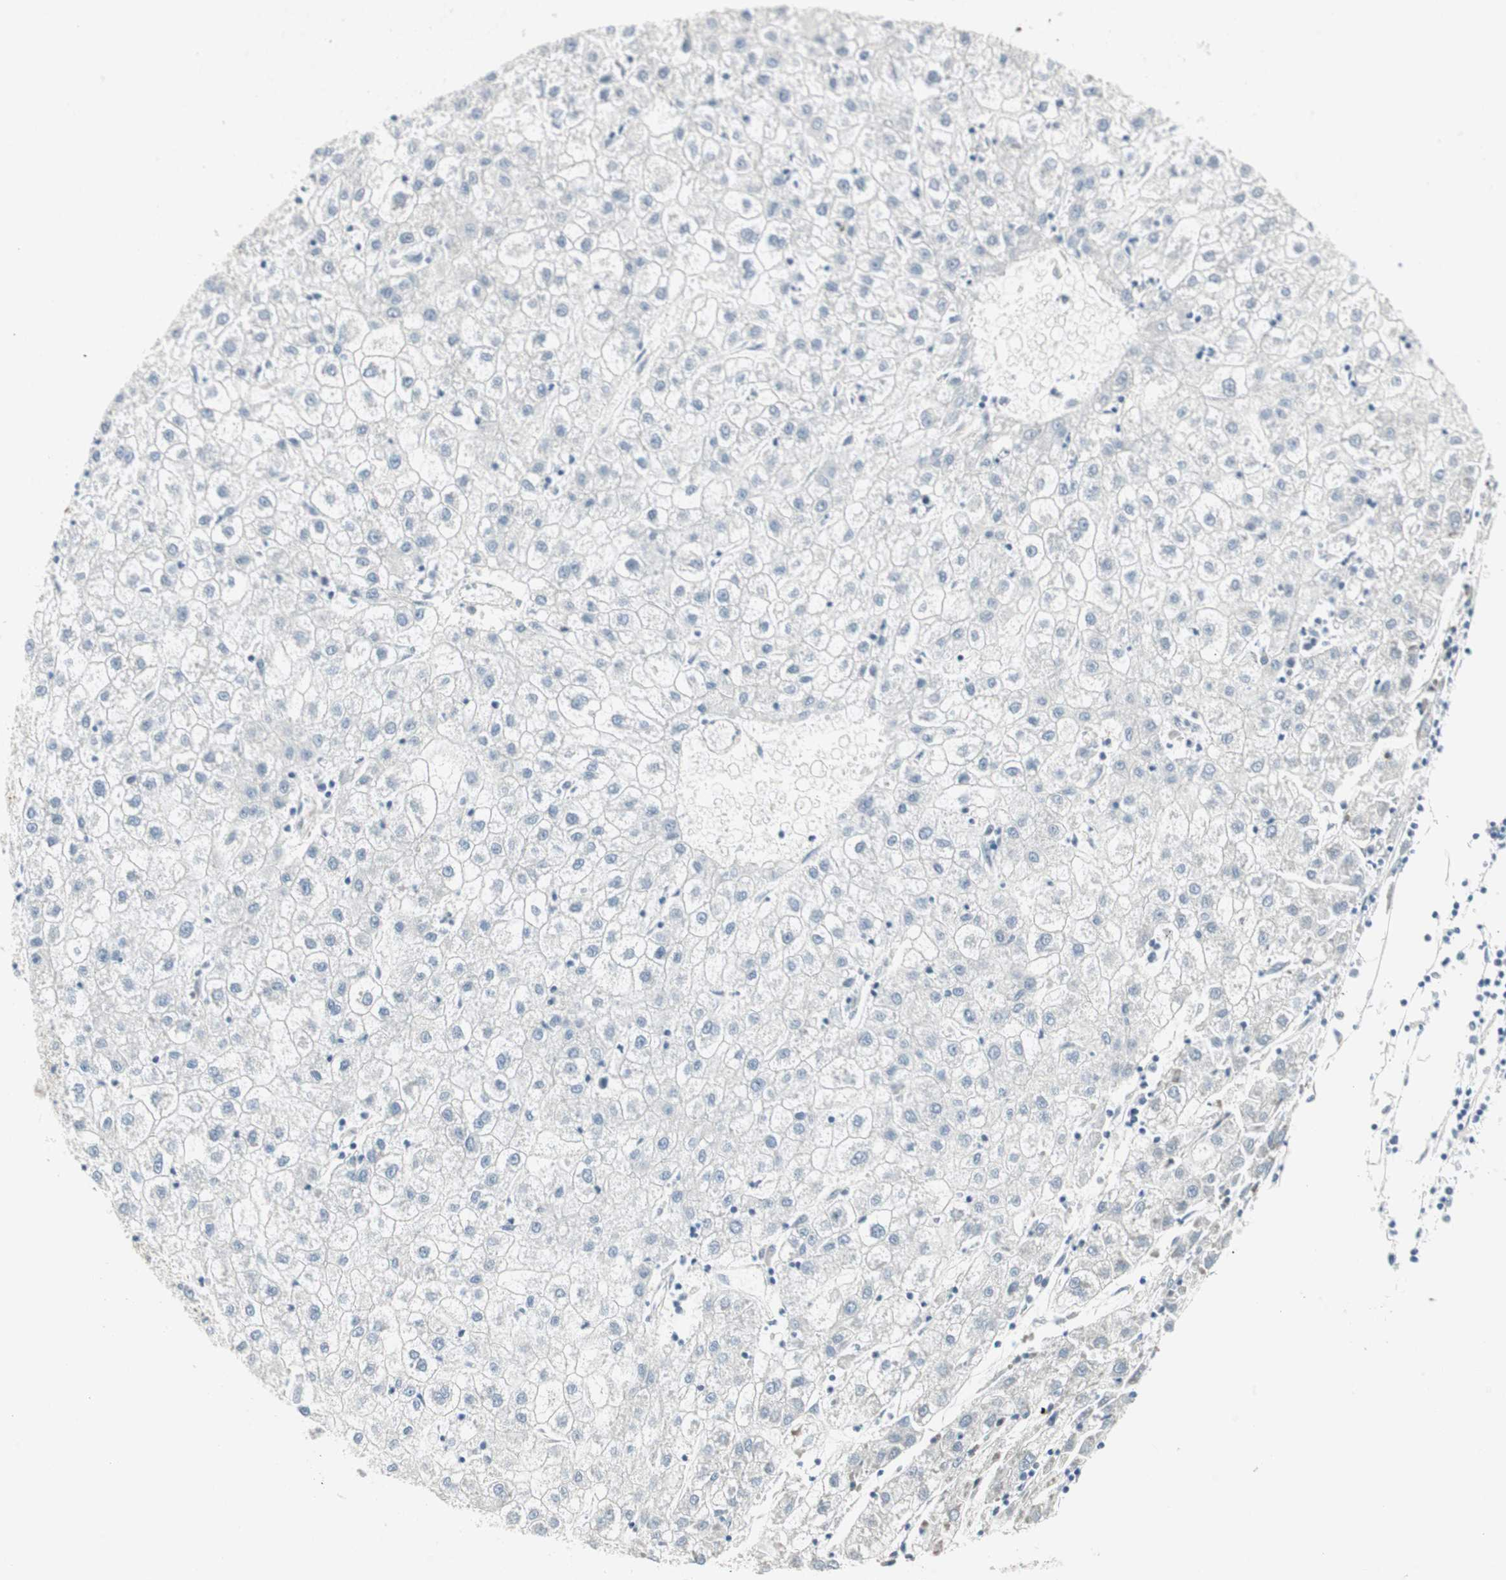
{"staining": {"intensity": "negative", "quantity": "none", "location": "none"}, "tissue": "liver cancer", "cell_type": "Tumor cells", "image_type": "cancer", "snomed": [{"axis": "morphology", "description": "Carcinoma, Hepatocellular, NOS"}, {"axis": "topography", "description": "Liver"}], "caption": "High power microscopy image of an immunohistochemistry micrograph of liver hepatocellular carcinoma, revealing no significant staining in tumor cells.", "gene": "STON1-GTF2A1L", "patient": {"sex": "male", "age": 72}}